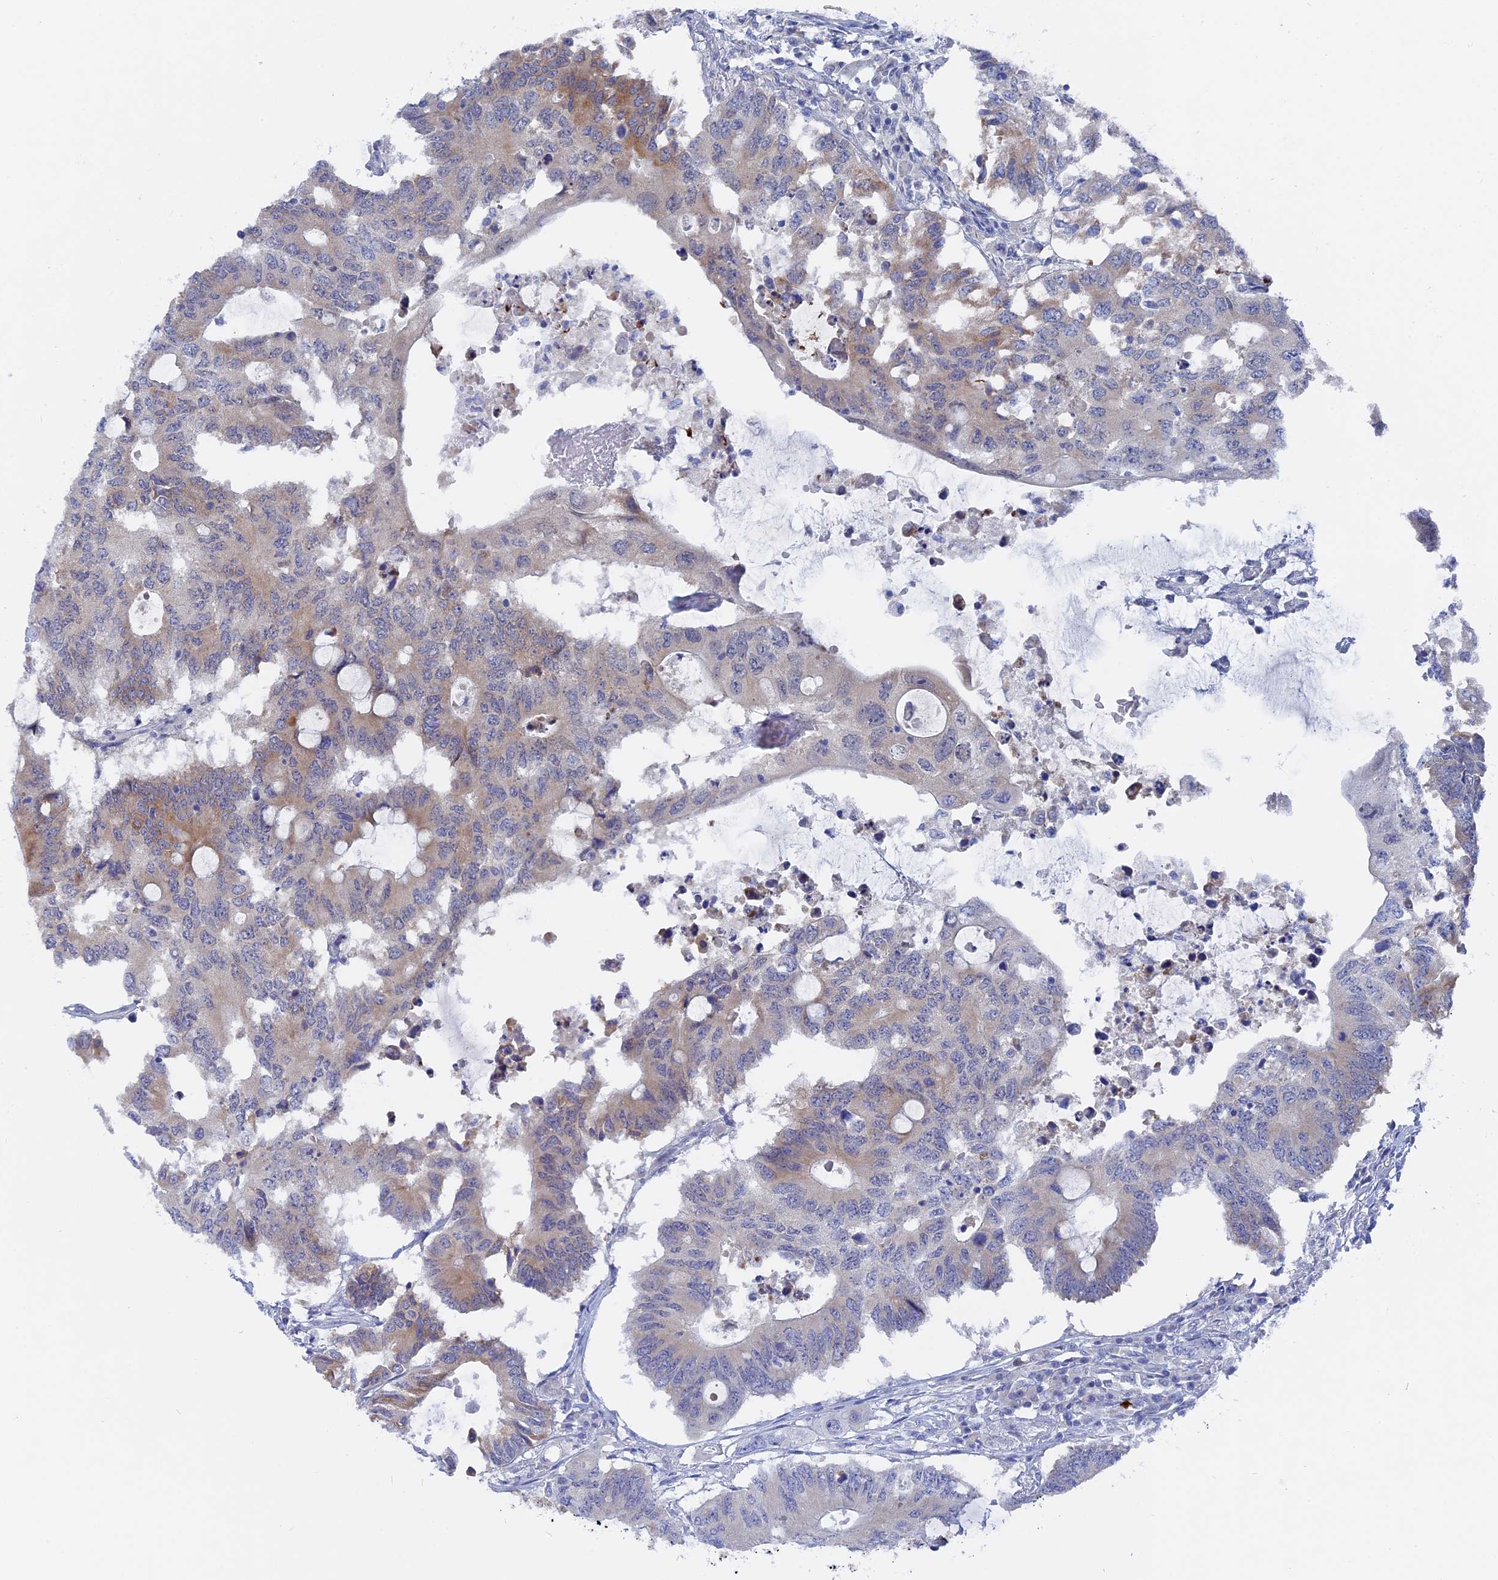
{"staining": {"intensity": "weak", "quantity": "<25%", "location": "cytoplasmic/membranous"}, "tissue": "colorectal cancer", "cell_type": "Tumor cells", "image_type": "cancer", "snomed": [{"axis": "morphology", "description": "Adenocarcinoma, NOS"}, {"axis": "topography", "description": "Colon"}], "caption": "Immunohistochemistry (IHC) of colorectal adenocarcinoma shows no positivity in tumor cells.", "gene": "DACT3", "patient": {"sex": "male", "age": 71}}